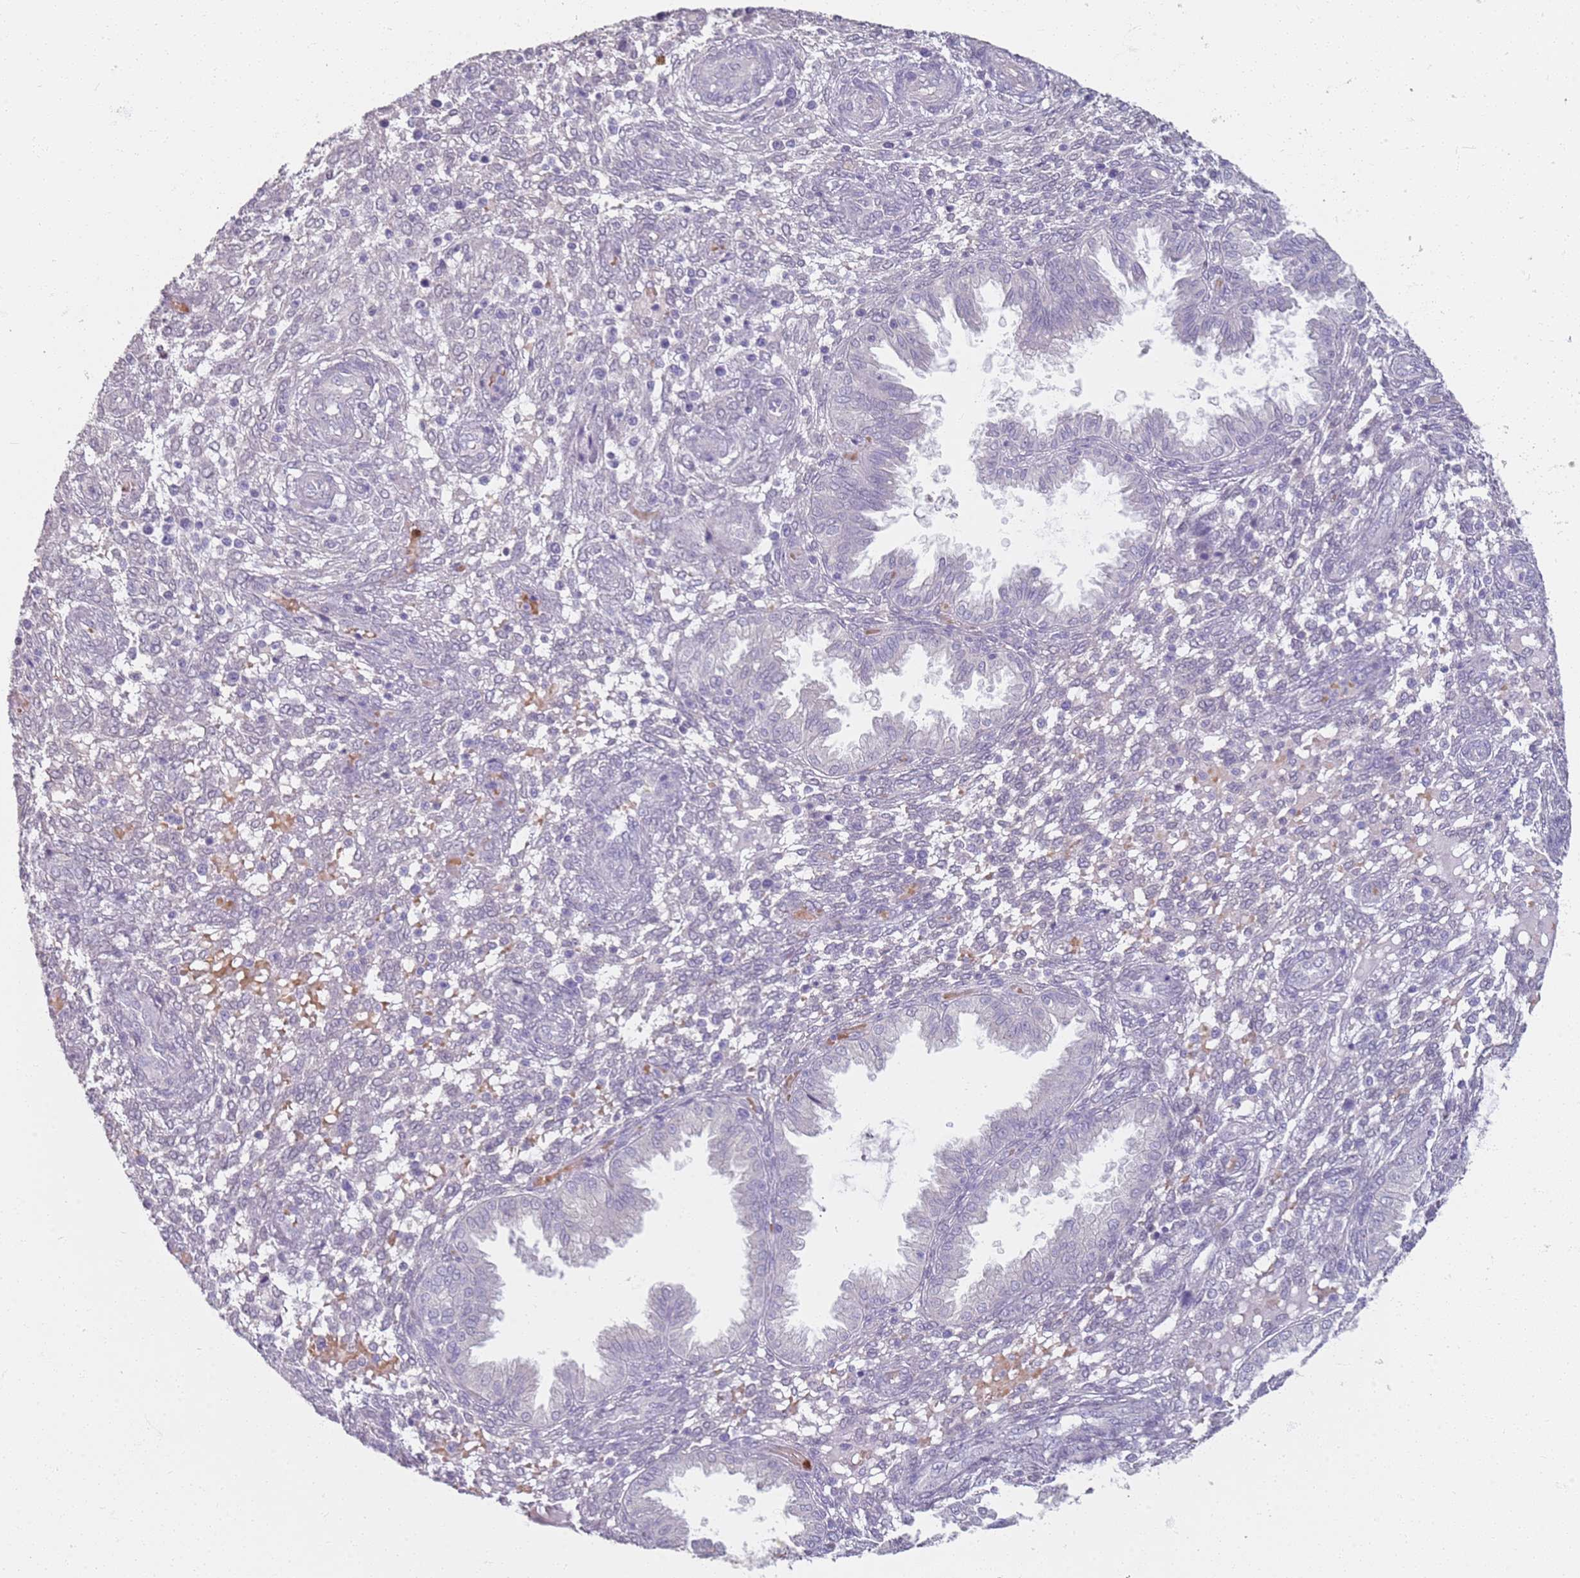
{"staining": {"intensity": "negative", "quantity": "none", "location": "none"}, "tissue": "endometrium", "cell_type": "Cells in endometrial stroma", "image_type": "normal", "snomed": [{"axis": "morphology", "description": "Normal tissue, NOS"}, {"axis": "topography", "description": "Endometrium"}], "caption": "IHC photomicrograph of unremarkable endometrium: endometrium stained with DAB exhibits no significant protein expression in cells in endometrial stroma.", "gene": "CD40LG", "patient": {"sex": "female", "age": 33}}